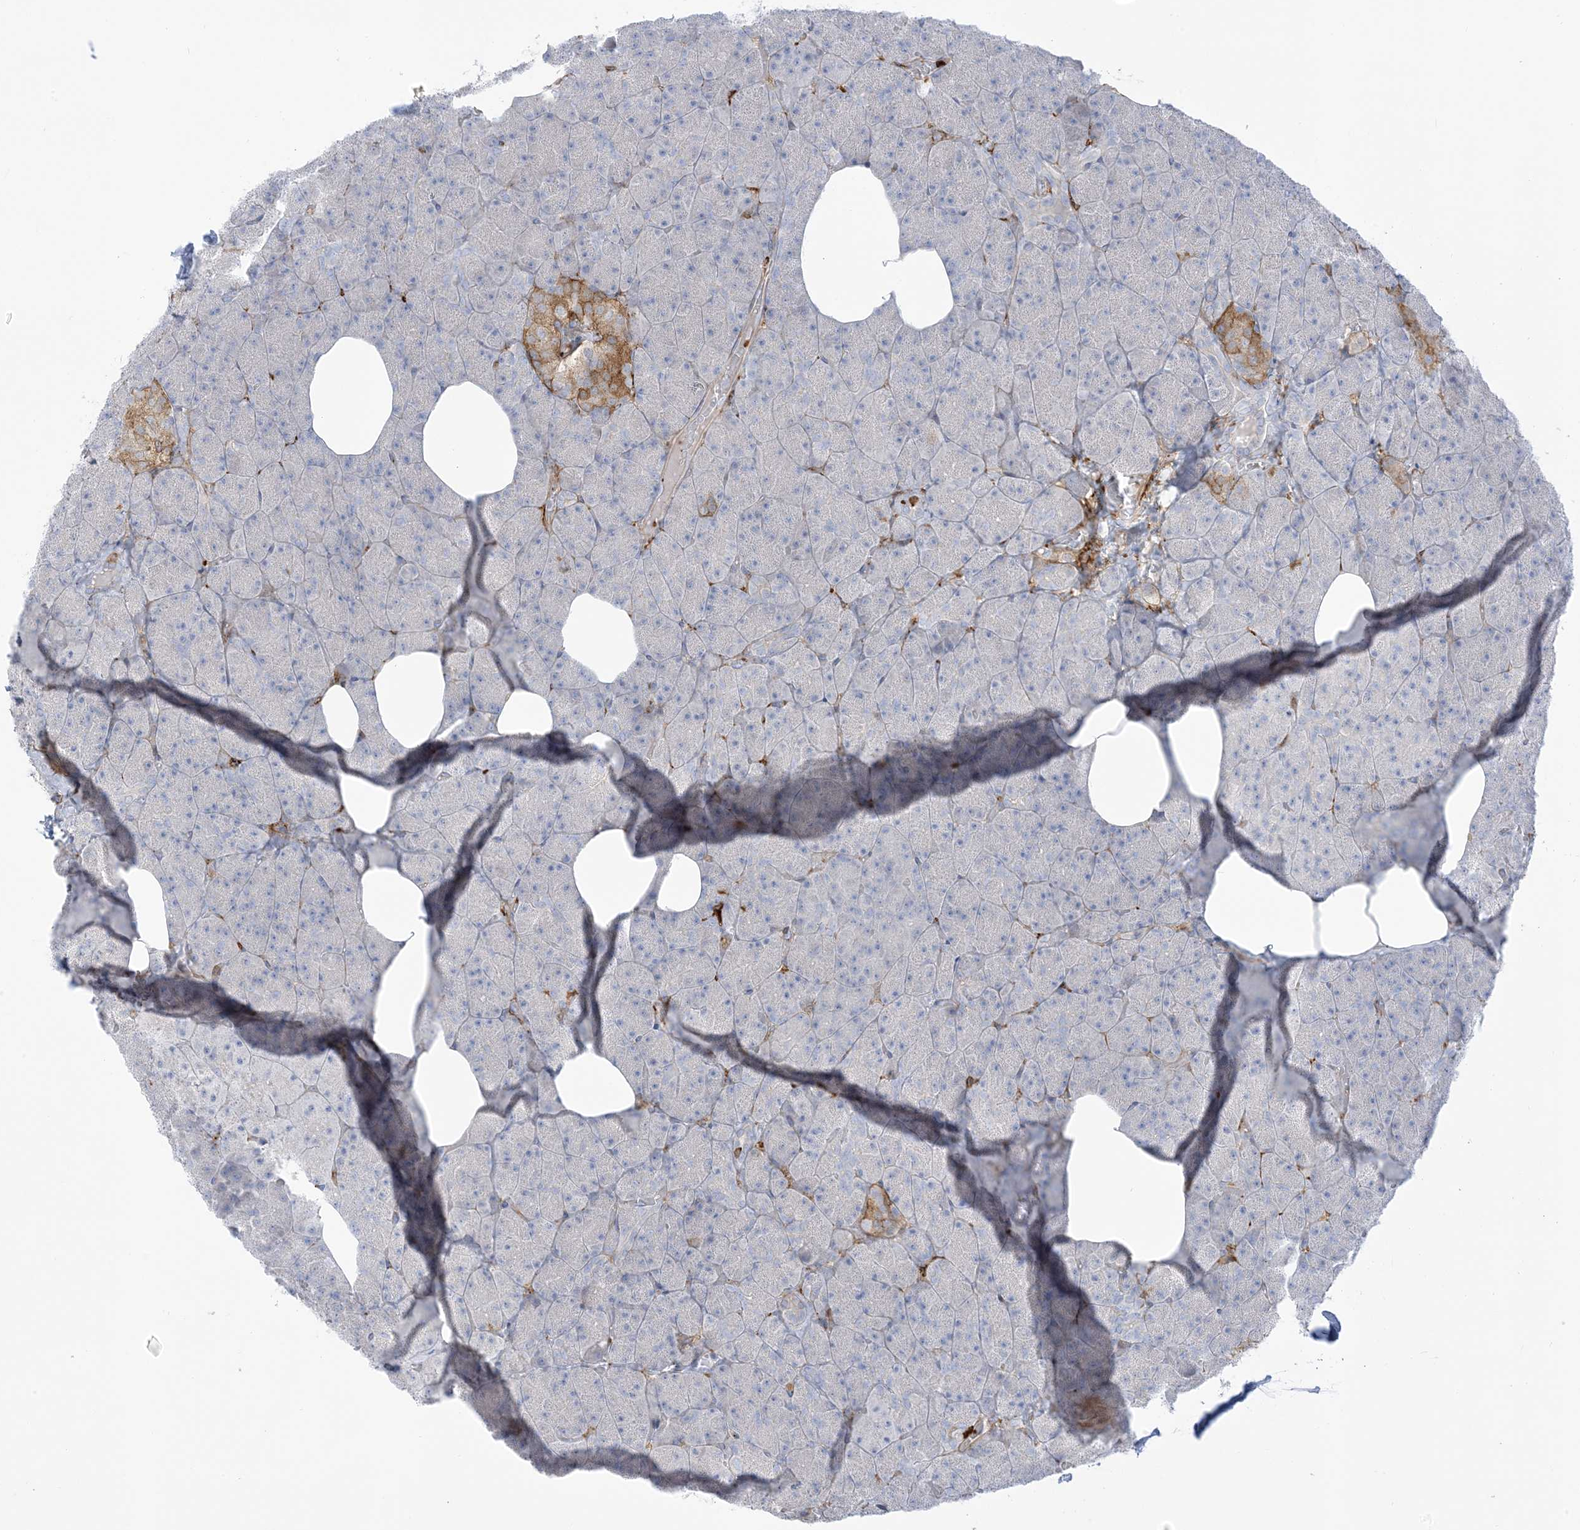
{"staining": {"intensity": "negative", "quantity": "none", "location": "none"}, "tissue": "pancreas", "cell_type": "Exocrine glandular cells", "image_type": "normal", "snomed": [{"axis": "morphology", "description": "Normal tissue, NOS"}, {"axis": "morphology", "description": "Carcinoid, malignant, NOS"}, {"axis": "topography", "description": "Pancreas"}], "caption": "A high-resolution histopathology image shows immunohistochemistry (IHC) staining of normal pancreas, which reveals no significant positivity in exocrine glandular cells.", "gene": "ICMT", "patient": {"sex": "female", "age": 35}}